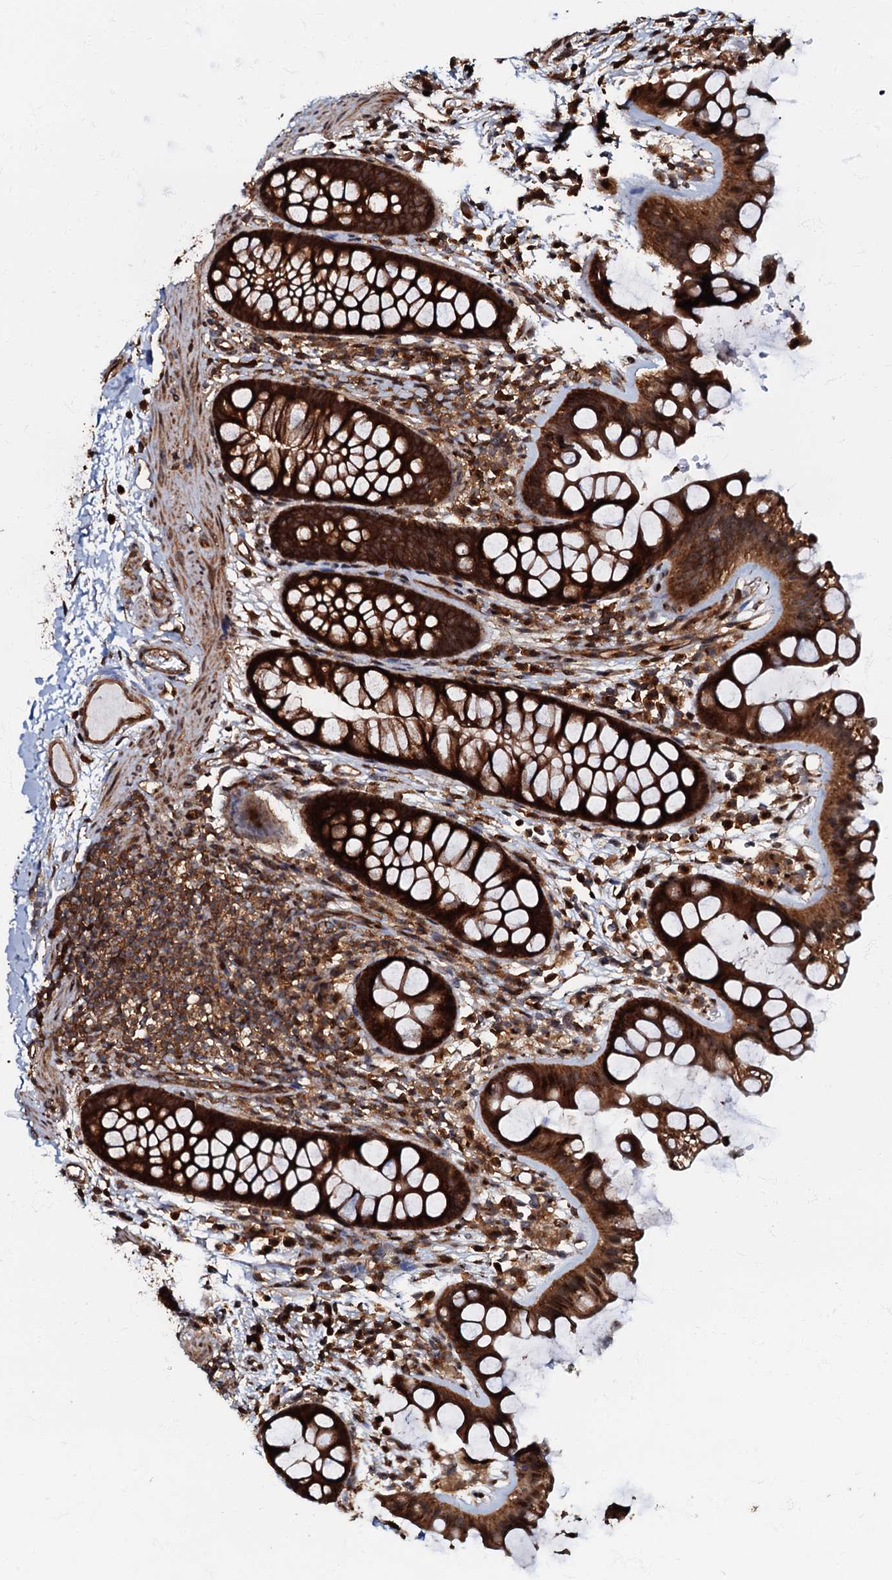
{"staining": {"intensity": "strong", "quantity": ">75%", "location": "cytoplasmic/membranous"}, "tissue": "colon", "cell_type": "Endothelial cells", "image_type": "normal", "snomed": [{"axis": "morphology", "description": "Normal tissue, NOS"}, {"axis": "topography", "description": "Colon"}], "caption": "Strong cytoplasmic/membranous positivity is seen in approximately >75% of endothelial cells in unremarkable colon.", "gene": "OSBP", "patient": {"sex": "female", "age": 62}}